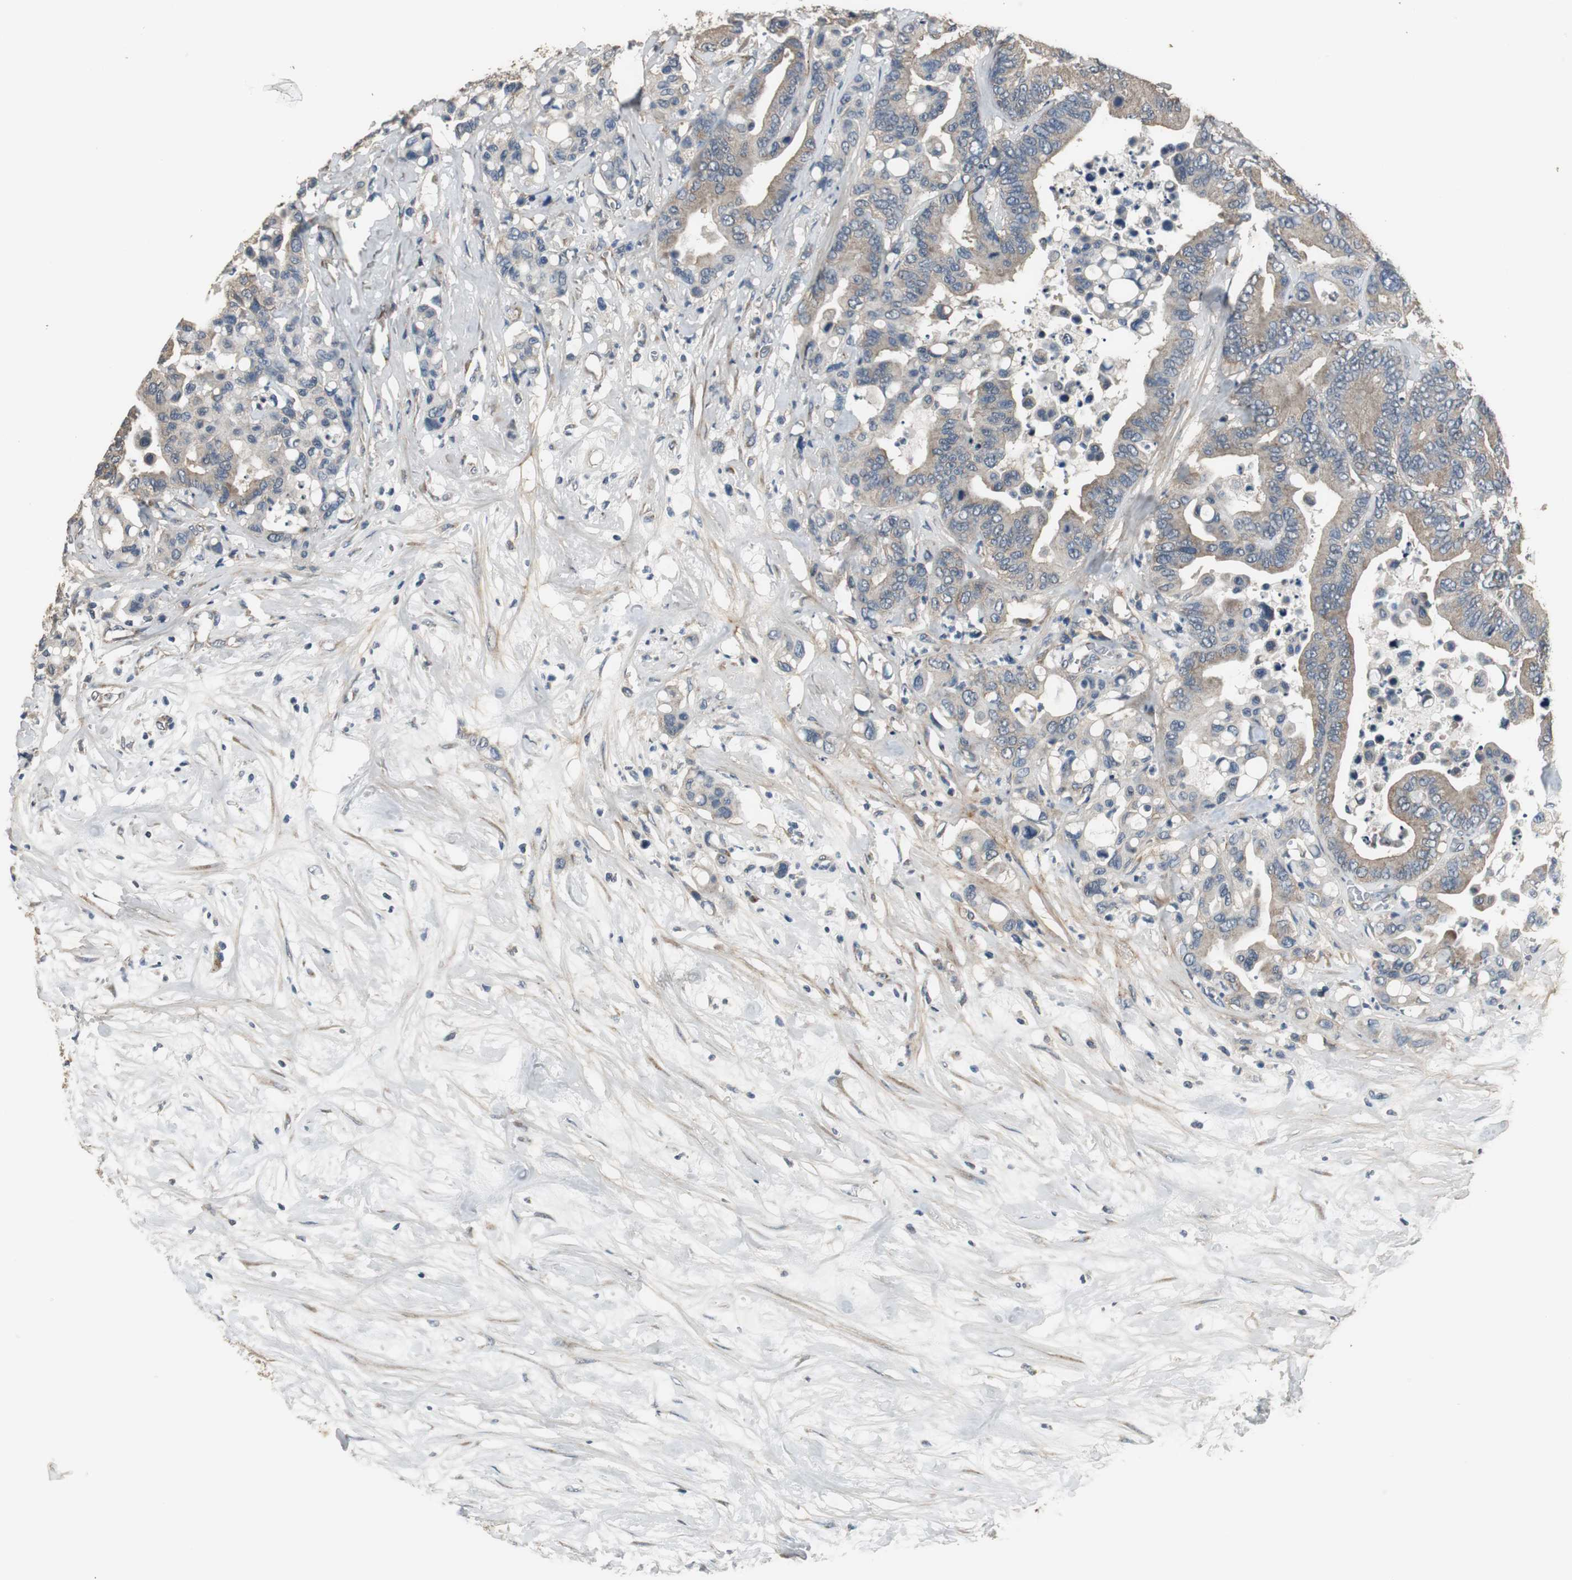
{"staining": {"intensity": "weak", "quantity": ">75%", "location": "cytoplasmic/membranous"}, "tissue": "colorectal cancer", "cell_type": "Tumor cells", "image_type": "cancer", "snomed": [{"axis": "morphology", "description": "Normal tissue, NOS"}, {"axis": "morphology", "description": "Adenocarcinoma, NOS"}, {"axis": "topography", "description": "Colon"}], "caption": "Protein staining of colorectal adenocarcinoma tissue demonstrates weak cytoplasmic/membranous staining in approximately >75% of tumor cells. (DAB (3,3'-diaminobenzidine) IHC, brown staining for protein, blue staining for nuclei).", "gene": "MSTO1", "patient": {"sex": "male", "age": 82}}